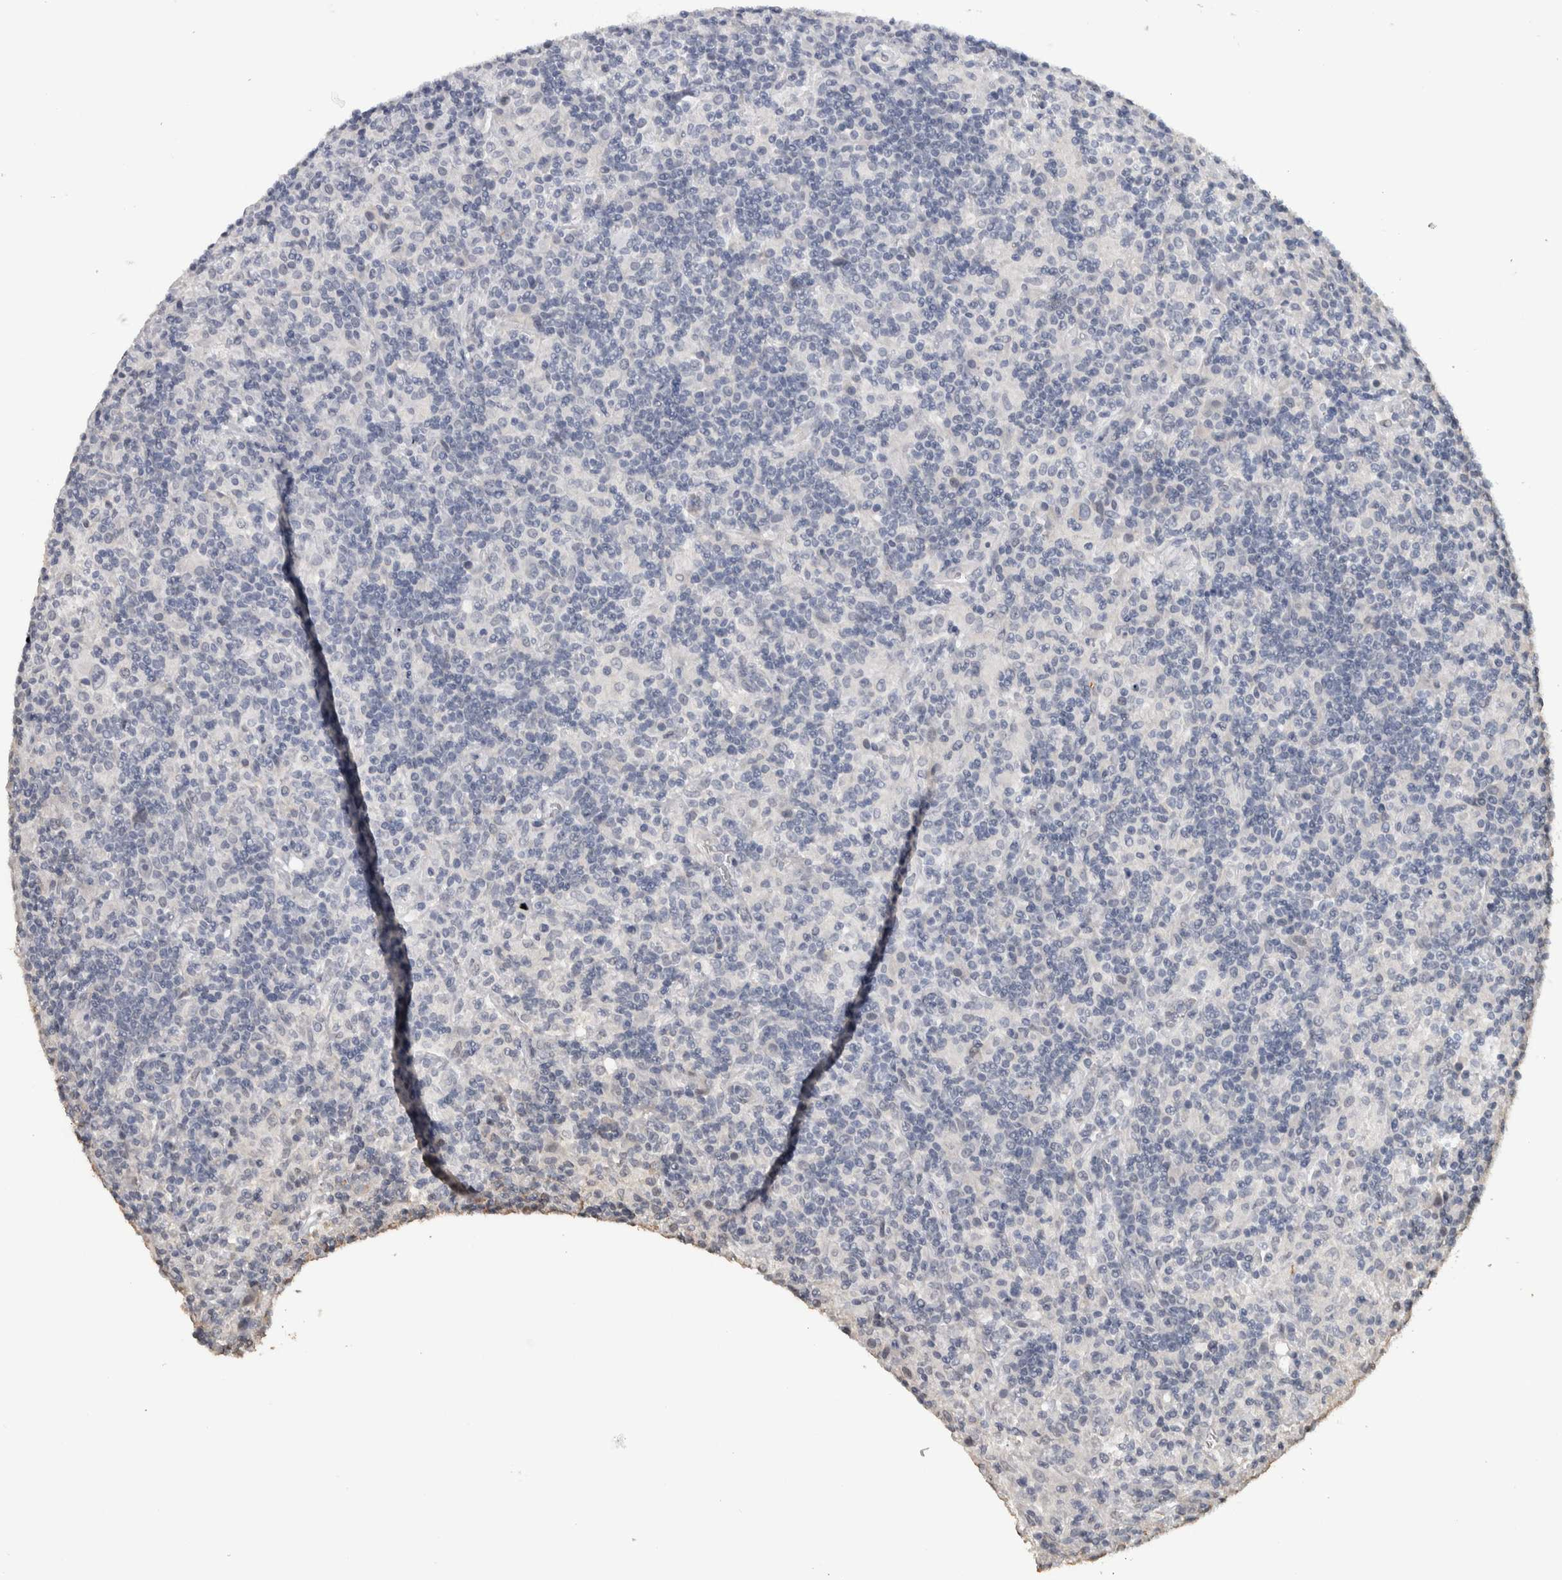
{"staining": {"intensity": "negative", "quantity": "none", "location": "none"}, "tissue": "lymphoma", "cell_type": "Tumor cells", "image_type": "cancer", "snomed": [{"axis": "morphology", "description": "Hodgkin's disease, NOS"}, {"axis": "topography", "description": "Lymph node"}], "caption": "Lymphoma was stained to show a protein in brown. There is no significant expression in tumor cells. (Stains: DAB (3,3'-diaminobenzidine) IHC with hematoxylin counter stain, Microscopy: brightfield microscopy at high magnification).", "gene": "NECAB1", "patient": {"sex": "male", "age": 70}}